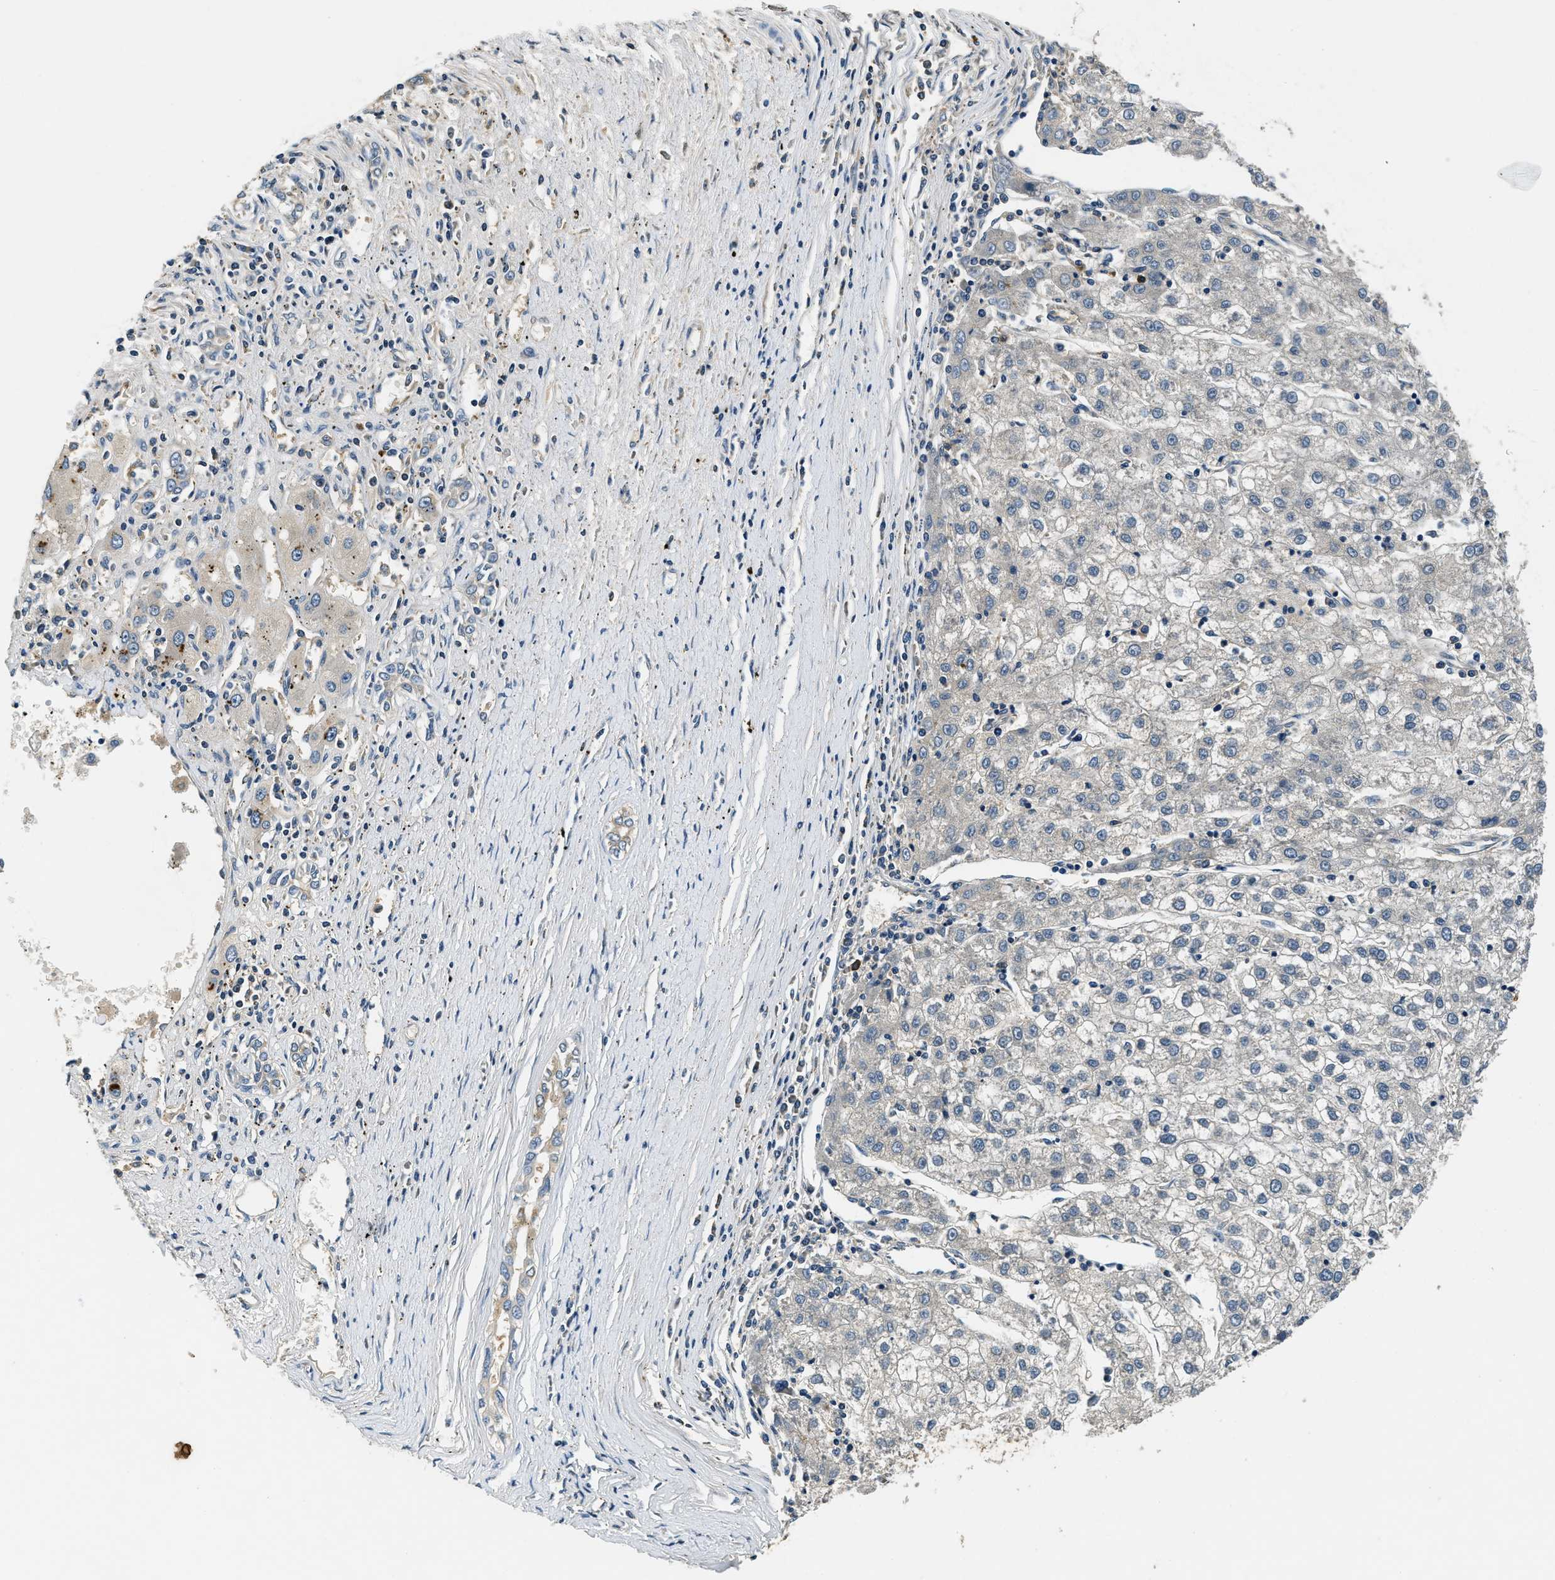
{"staining": {"intensity": "negative", "quantity": "none", "location": "none"}, "tissue": "liver cancer", "cell_type": "Tumor cells", "image_type": "cancer", "snomed": [{"axis": "morphology", "description": "Carcinoma, Hepatocellular, NOS"}, {"axis": "topography", "description": "Liver"}], "caption": "Human liver hepatocellular carcinoma stained for a protein using immunohistochemistry demonstrates no staining in tumor cells.", "gene": "RESF1", "patient": {"sex": "male", "age": 72}}